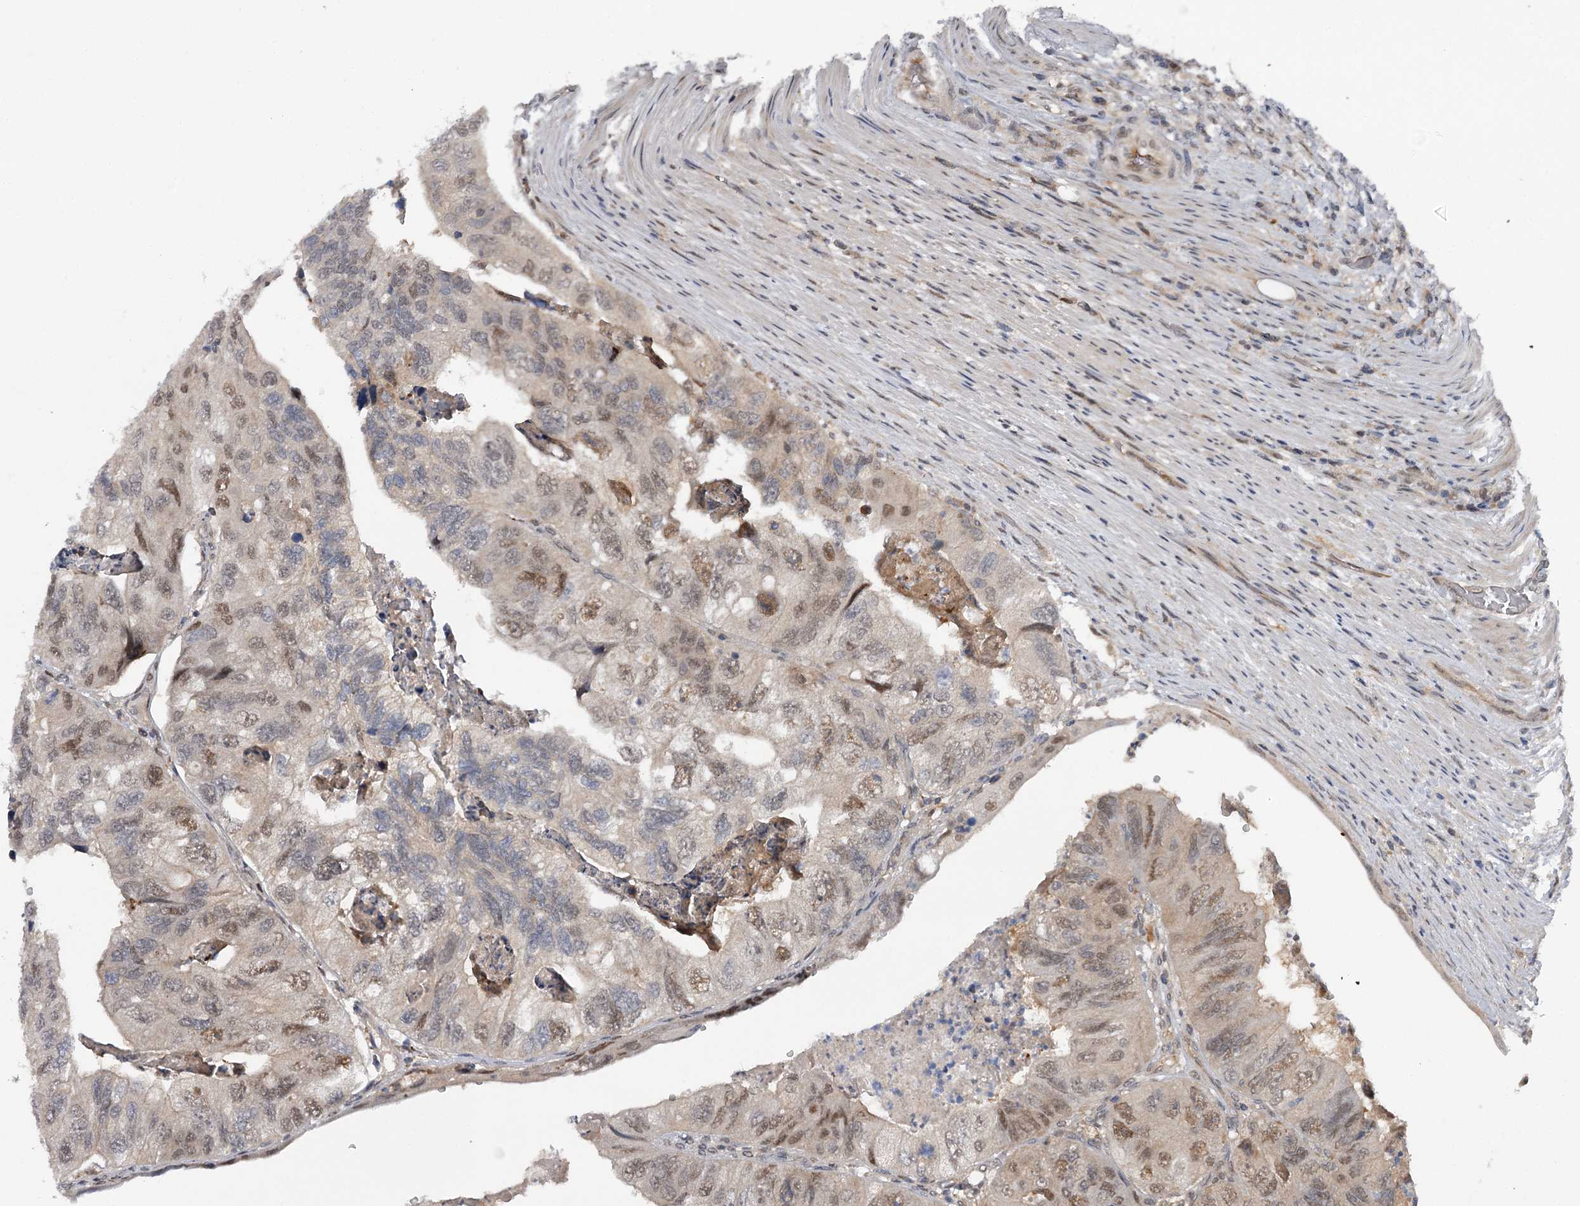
{"staining": {"intensity": "weak", "quantity": "25%-75%", "location": "nuclear"}, "tissue": "colorectal cancer", "cell_type": "Tumor cells", "image_type": "cancer", "snomed": [{"axis": "morphology", "description": "Adenocarcinoma, NOS"}, {"axis": "topography", "description": "Rectum"}], "caption": "Immunohistochemistry (IHC) histopathology image of human colorectal adenocarcinoma stained for a protein (brown), which demonstrates low levels of weak nuclear expression in approximately 25%-75% of tumor cells.", "gene": "GTSF1", "patient": {"sex": "male", "age": 63}}